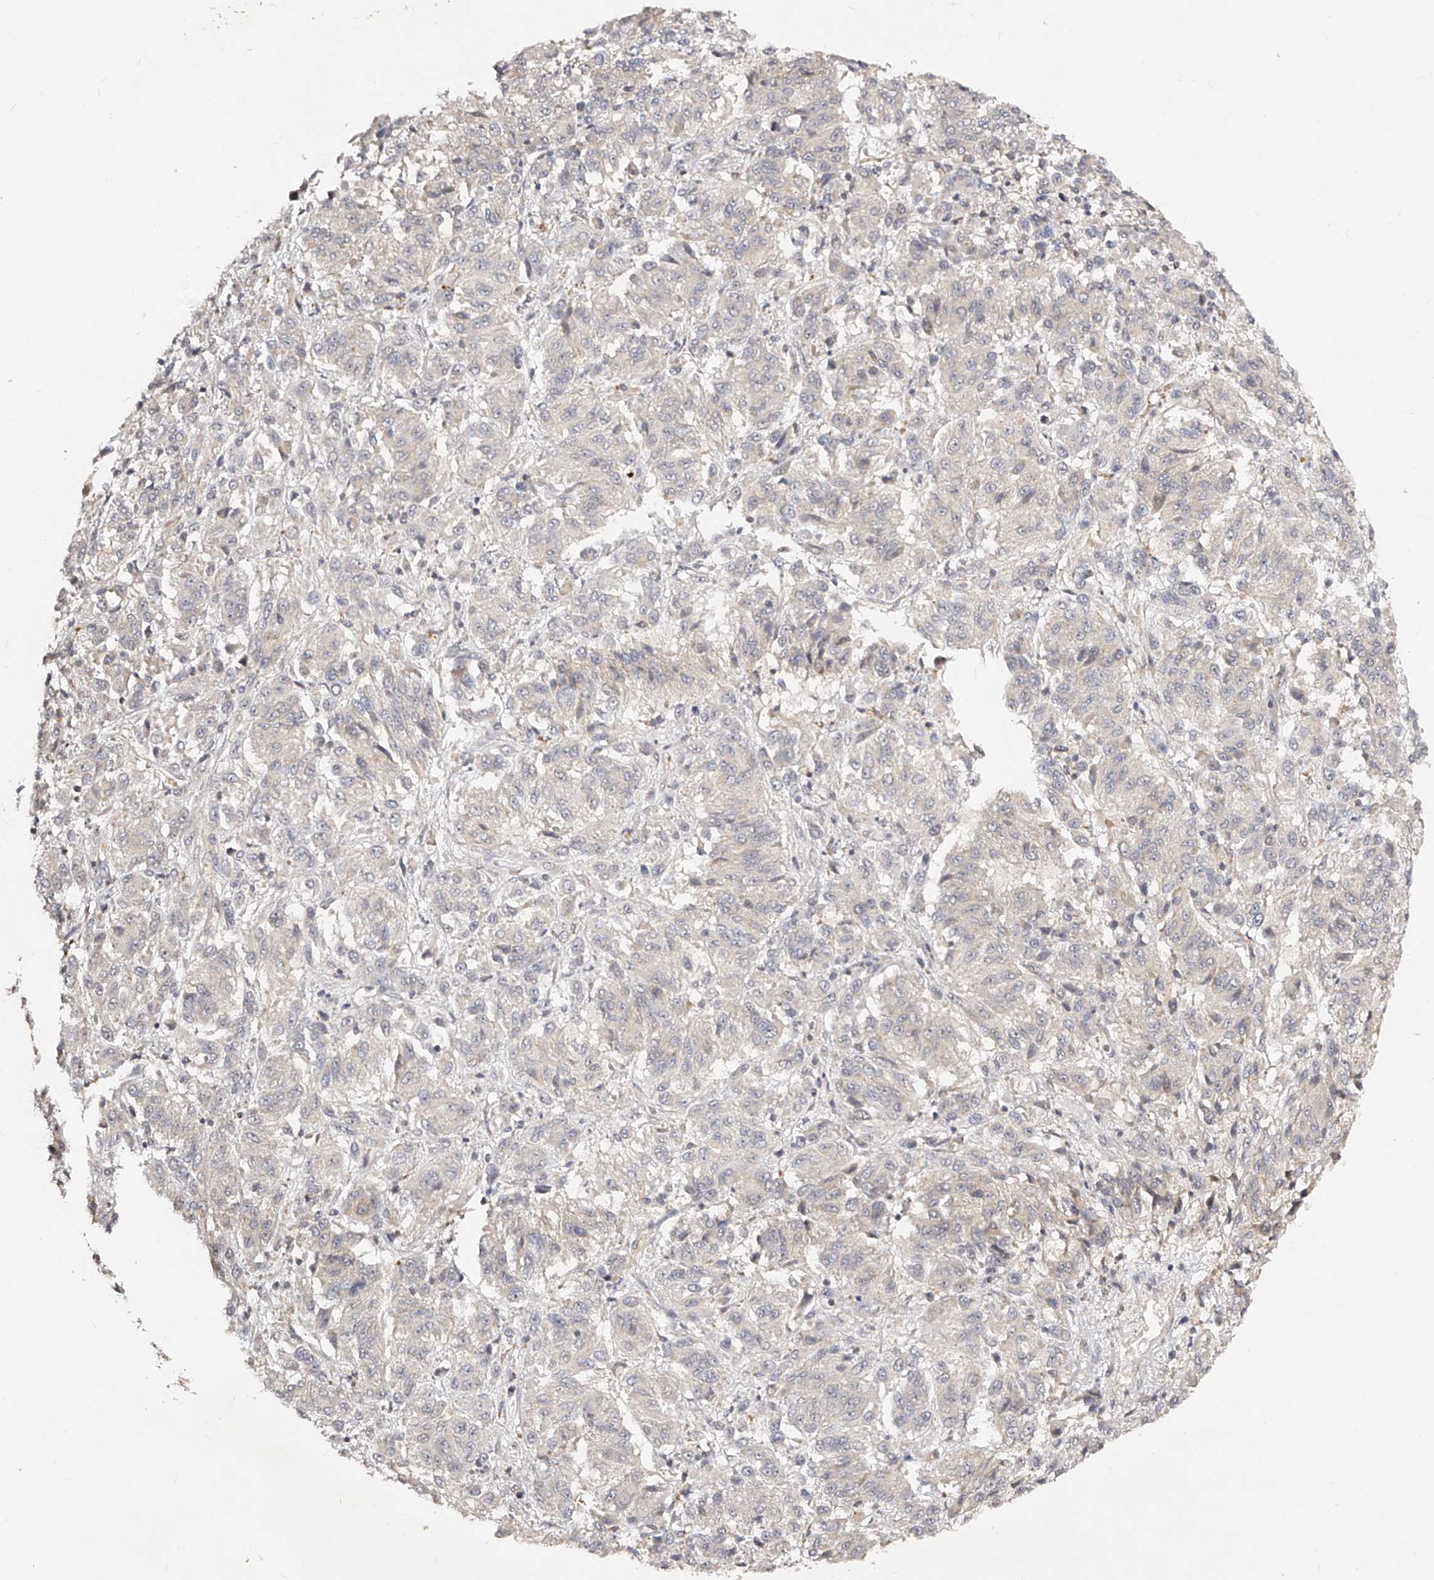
{"staining": {"intensity": "negative", "quantity": "none", "location": "none"}, "tissue": "melanoma", "cell_type": "Tumor cells", "image_type": "cancer", "snomed": [{"axis": "morphology", "description": "Malignant melanoma, Metastatic site"}, {"axis": "topography", "description": "Lung"}], "caption": "The IHC micrograph has no significant positivity in tumor cells of malignant melanoma (metastatic site) tissue.", "gene": "ZNF789", "patient": {"sex": "male", "age": 64}}